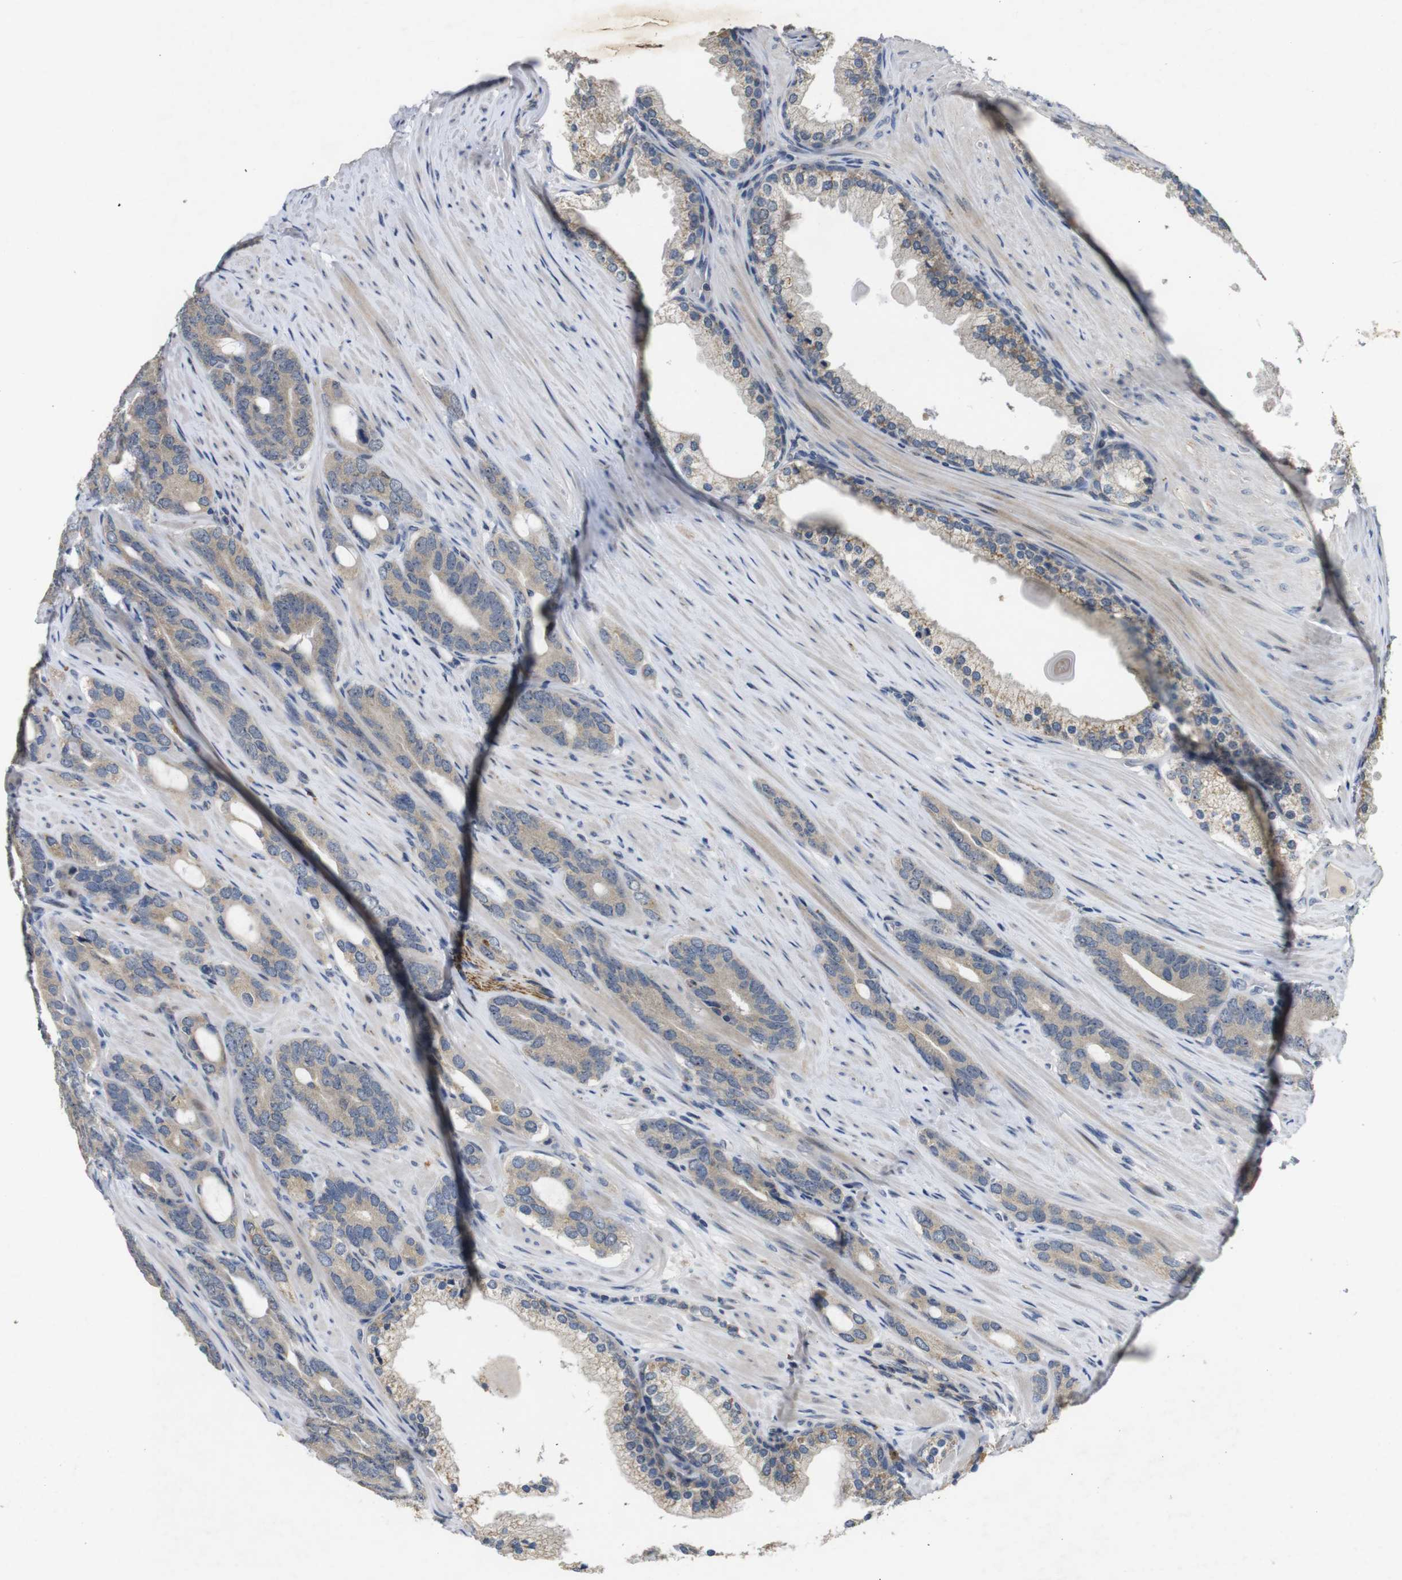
{"staining": {"intensity": "weak", "quantity": ">75%", "location": "cytoplasmic/membranous"}, "tissue": "prostate cancer", "cell_type": "Tumor cells", "image_type": "cancer", "snomed": [{"axis": "morphology", "description": "Adenocarcinoma, Low grade"}, {"axis": "topography", "description": "Prostate"}], "caption": "Approximately >75% of tumor cells in prostate cancer (adenocarcinoma (low-grade)) reveal weak cytoplasmic/membranous protein expression as visualized by brown immunohistochemical staining.", "gene": "MAGI2", "patient": {"sex": "male", "age": 63}}